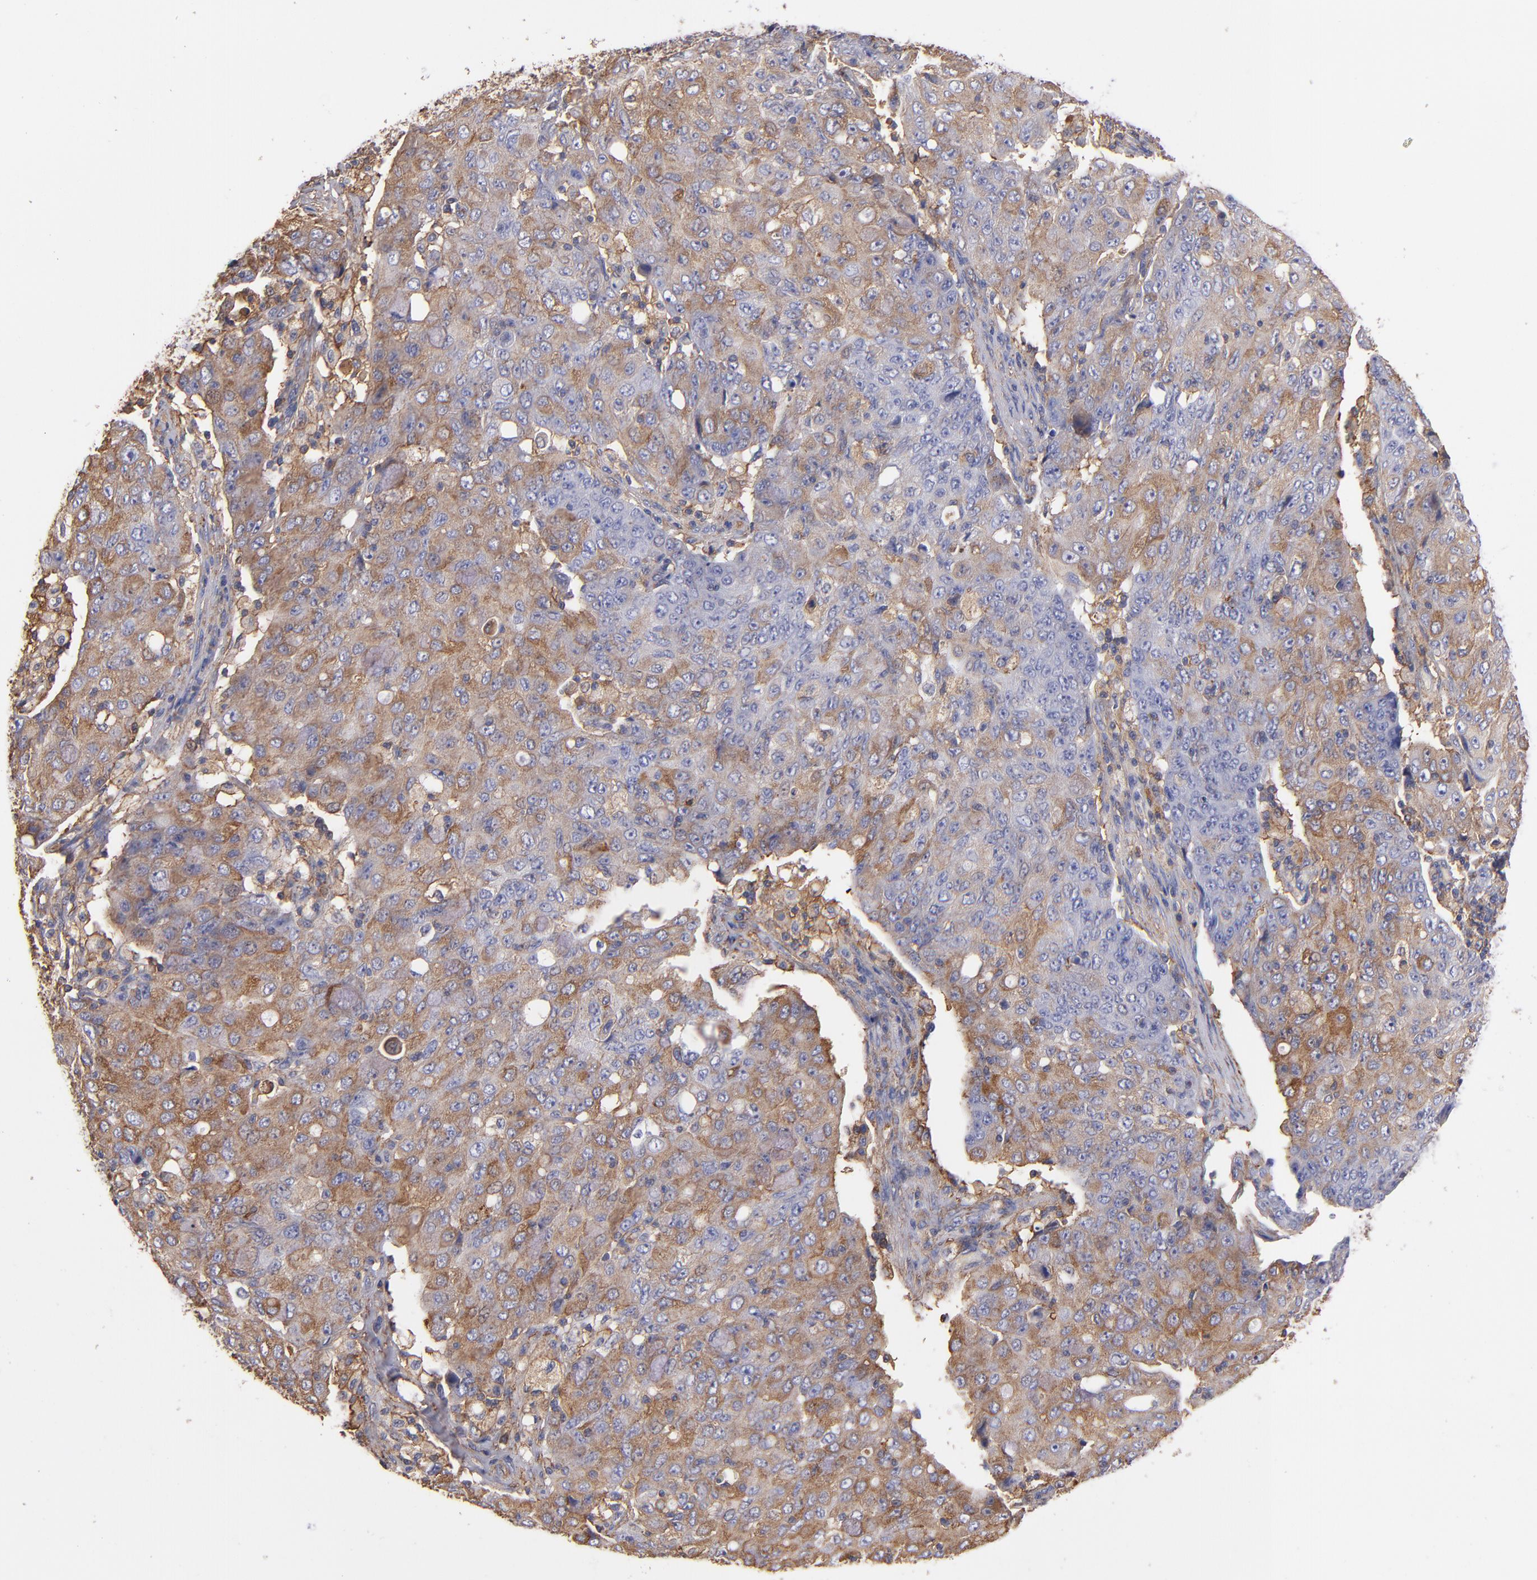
{"staining": {"intensity": "moderate", "quantity": "25%-75%", "location": "cytoplasmic/membranous"}, "tissue": "ovarian cancer", "cell_type": "Tumor cells", "image_type": "cancer", "snomed": [{"axis": "morphology", "description": "Carcinoma, endometroid"}, {"axis": "topography", "description": "Ovary"}], "caption": "Protein staining exhibits moderate cytoplasmic/membranous staining in approximately 25%-75% of tumor cells in ovarian cancer (endometroid carcinoma).", "gene": "MVP", "patient": {"sex": "female", "age": 42}}